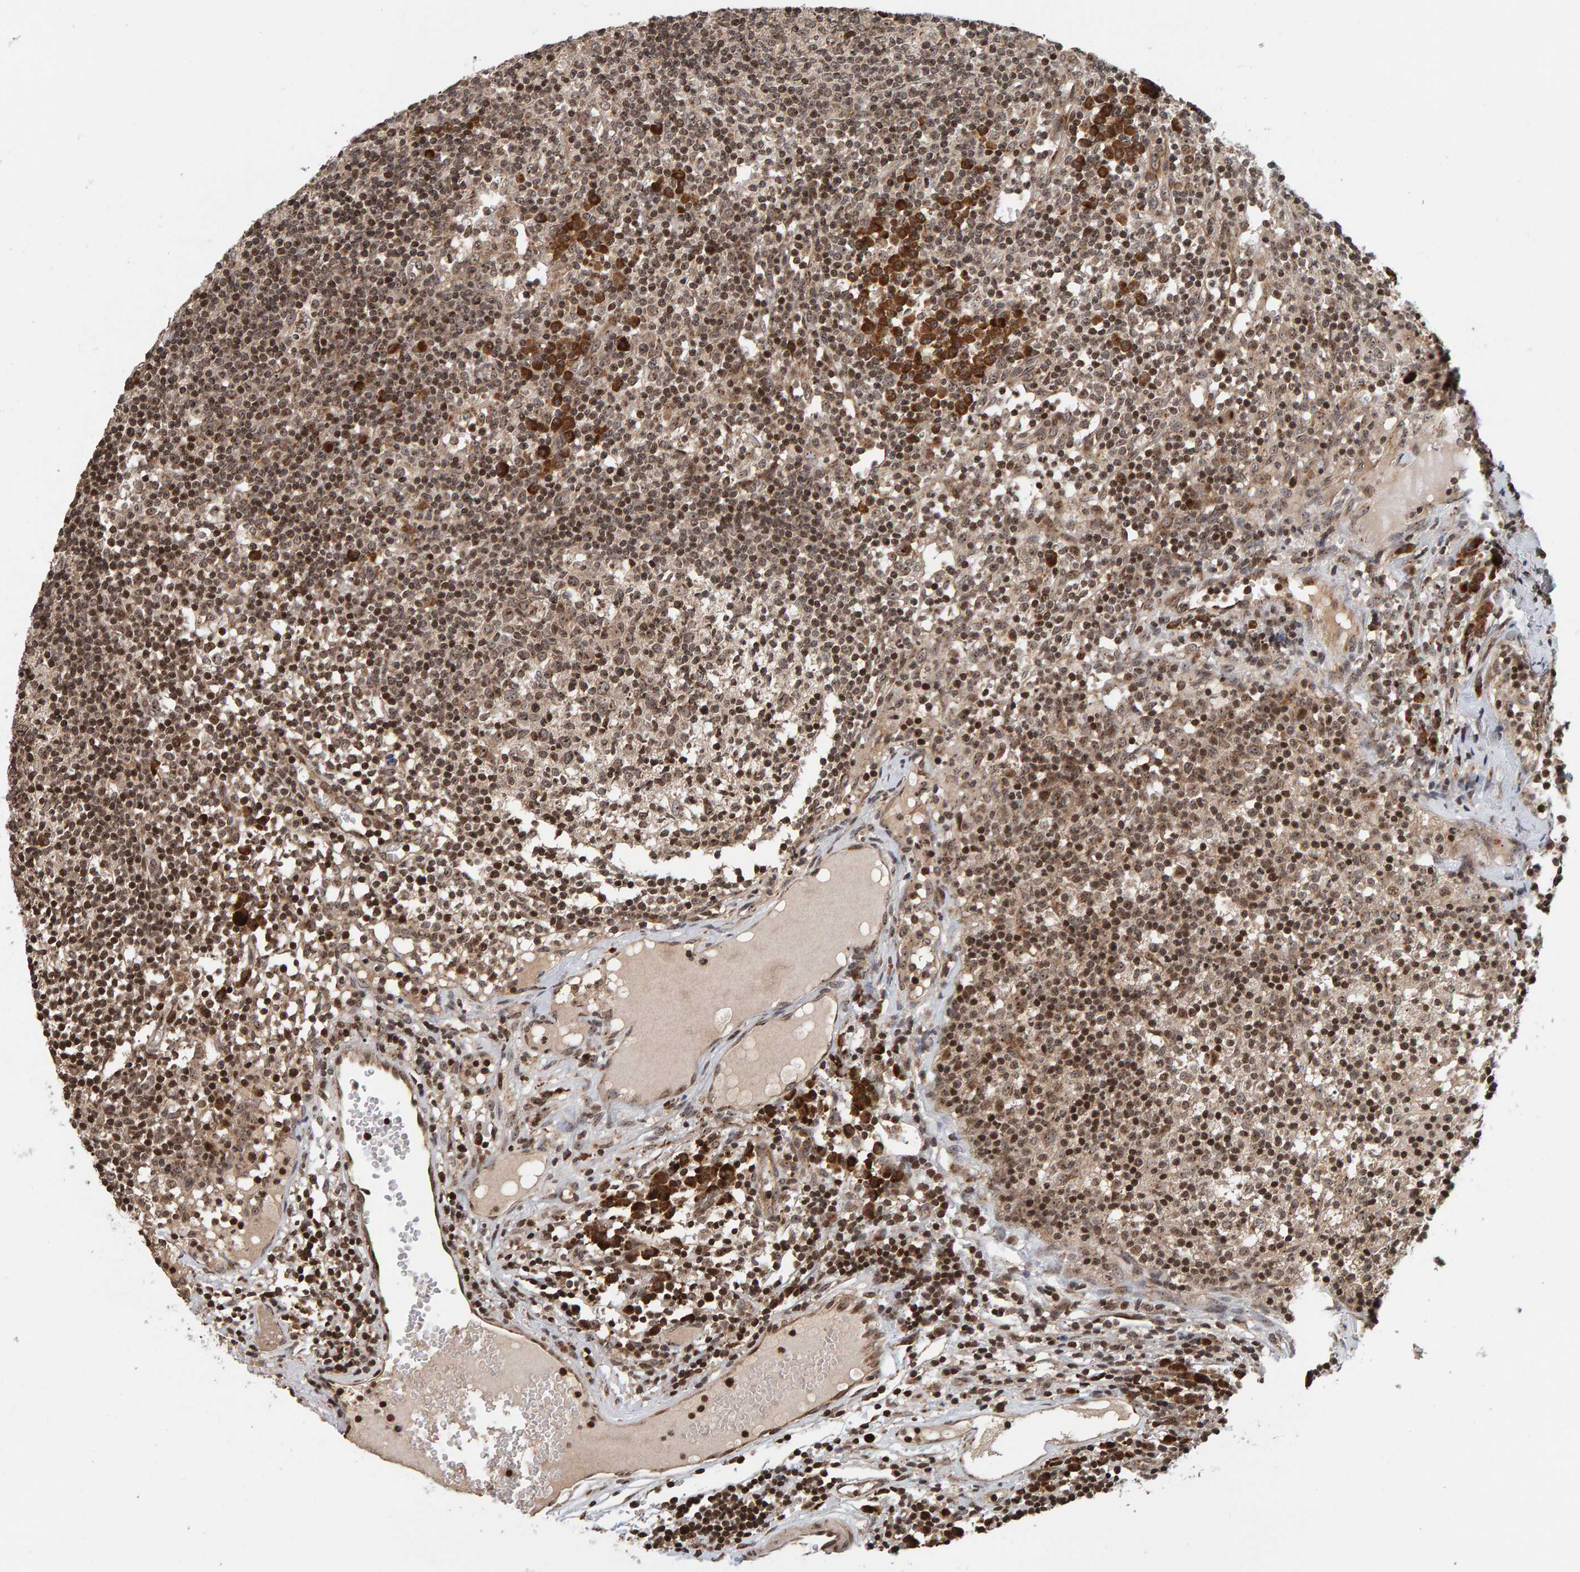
{"staining": {"intensity": "moderate", "quantity": ">75%", "location": "cytoplasmic/membranous,nuclear"}, "tissue": "lymph node", "cell_type": "Germinal center cells", "image_type": "normal", "snomed": [{"axis": "morphology", "description": "Normal tissue, NOS"}, {"axis": "morphology", "description": "Inflammation, NOS"}, {"axis": "topography", "description": "Lymph node"}], "caption": "Lymph node was stained to show a protein in brown. There is medium levels of moderate cytoplasmic/membranous,nuclear expression in approximately >75% of germinal center cells. (brown staining indicates protein expression, while blue staining denotes nuclei).", "gene": "CCDC182", "patient": {"sex": "male", "age": 55}}